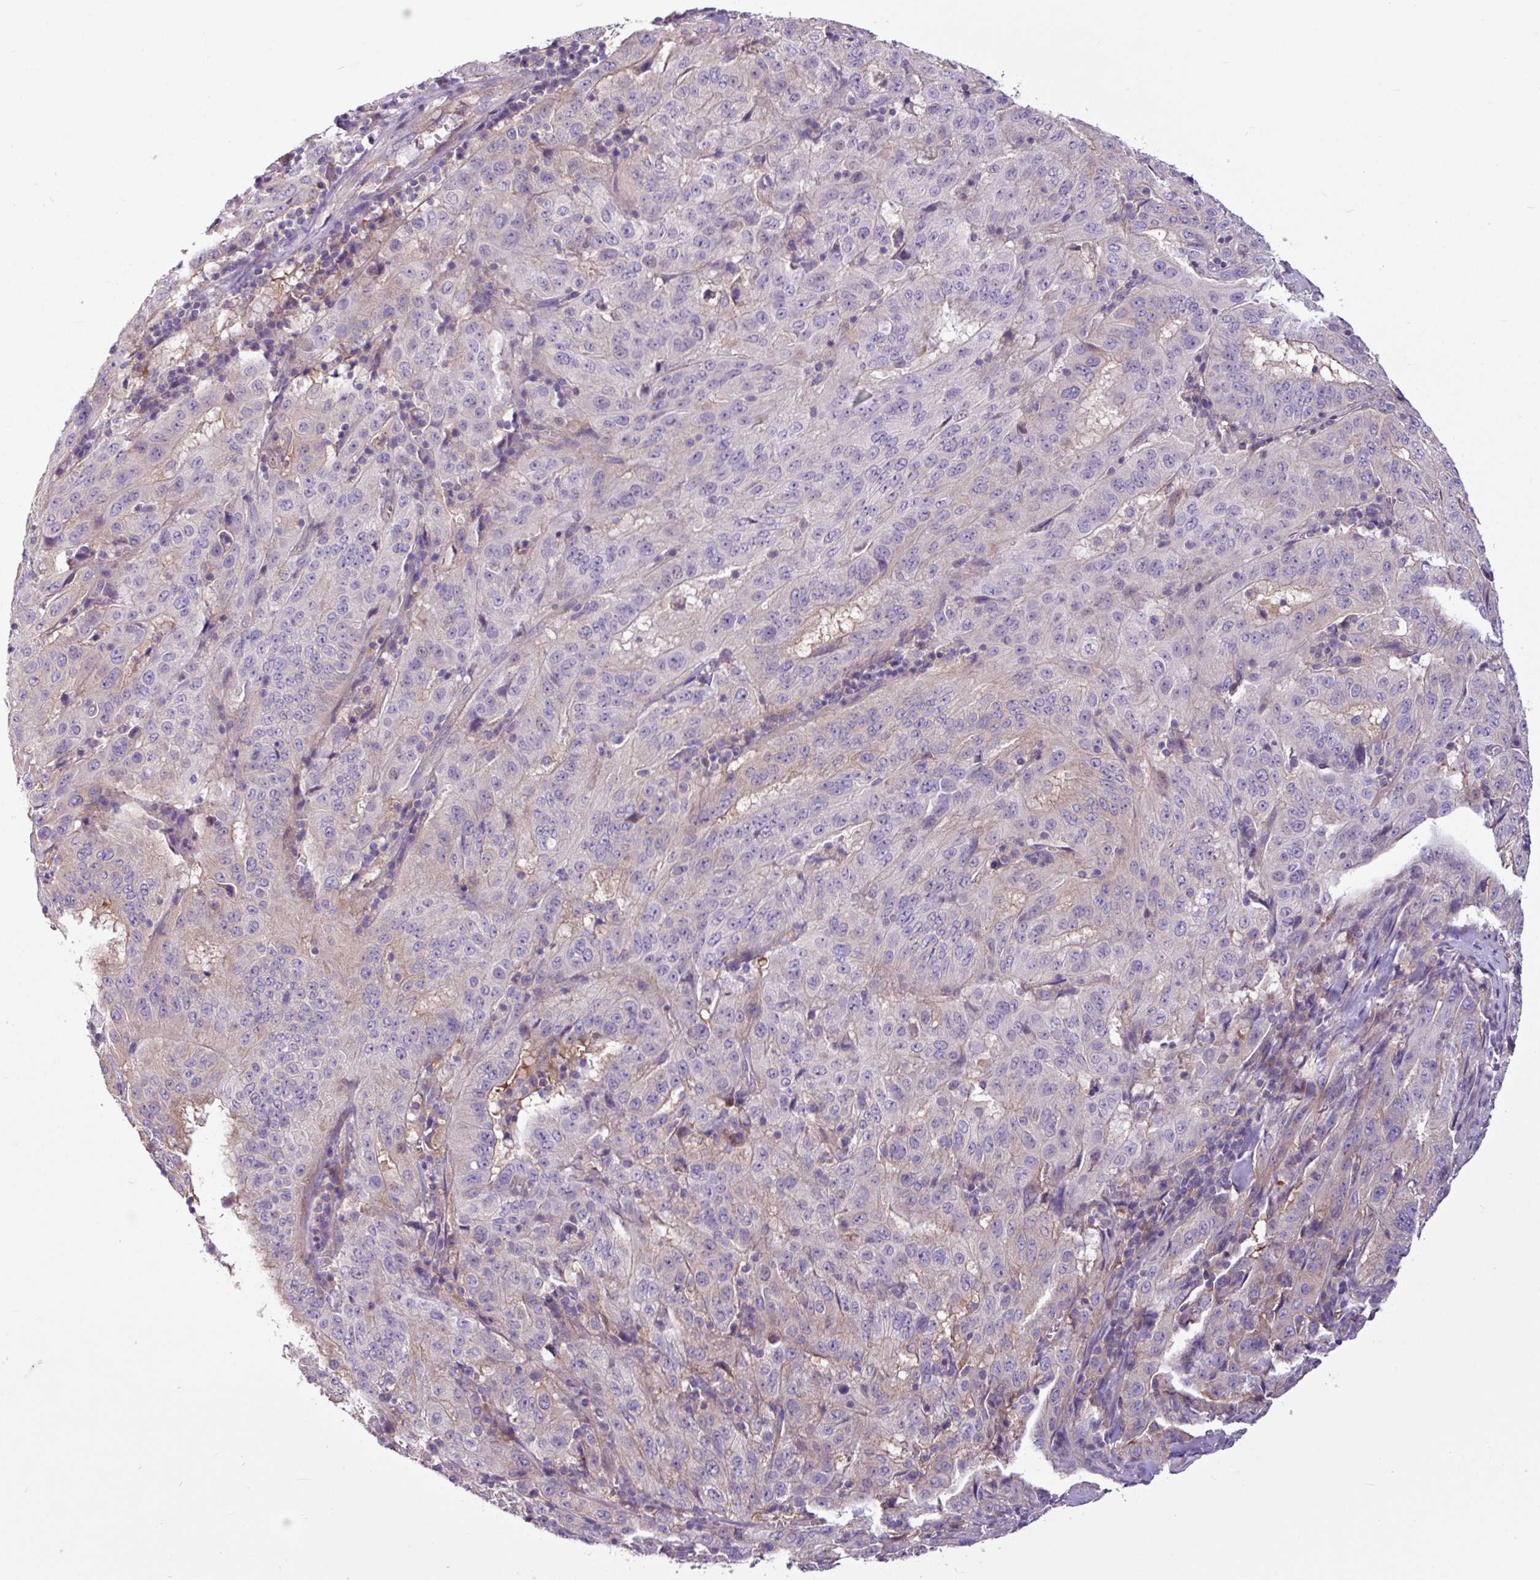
{"staining": {"intensity": "weak", "quantity": "<25%", "location": "cytoplasmic/membranous"}, "tissue": "pancreatic cancer", "cell_type": "Tumor cells", "image_type": "cancer", "snomed": [{"axis": "morphology", "description": "Adenocarcinoma, NOS"}, {"axis": "topography", "description": "Pancreas"}], "caption": "Tumor cells are negative for protein expression in human pancreatic cancer.", "gene": "MROH2A", "patient": {"sex": "male", "age": 63}}